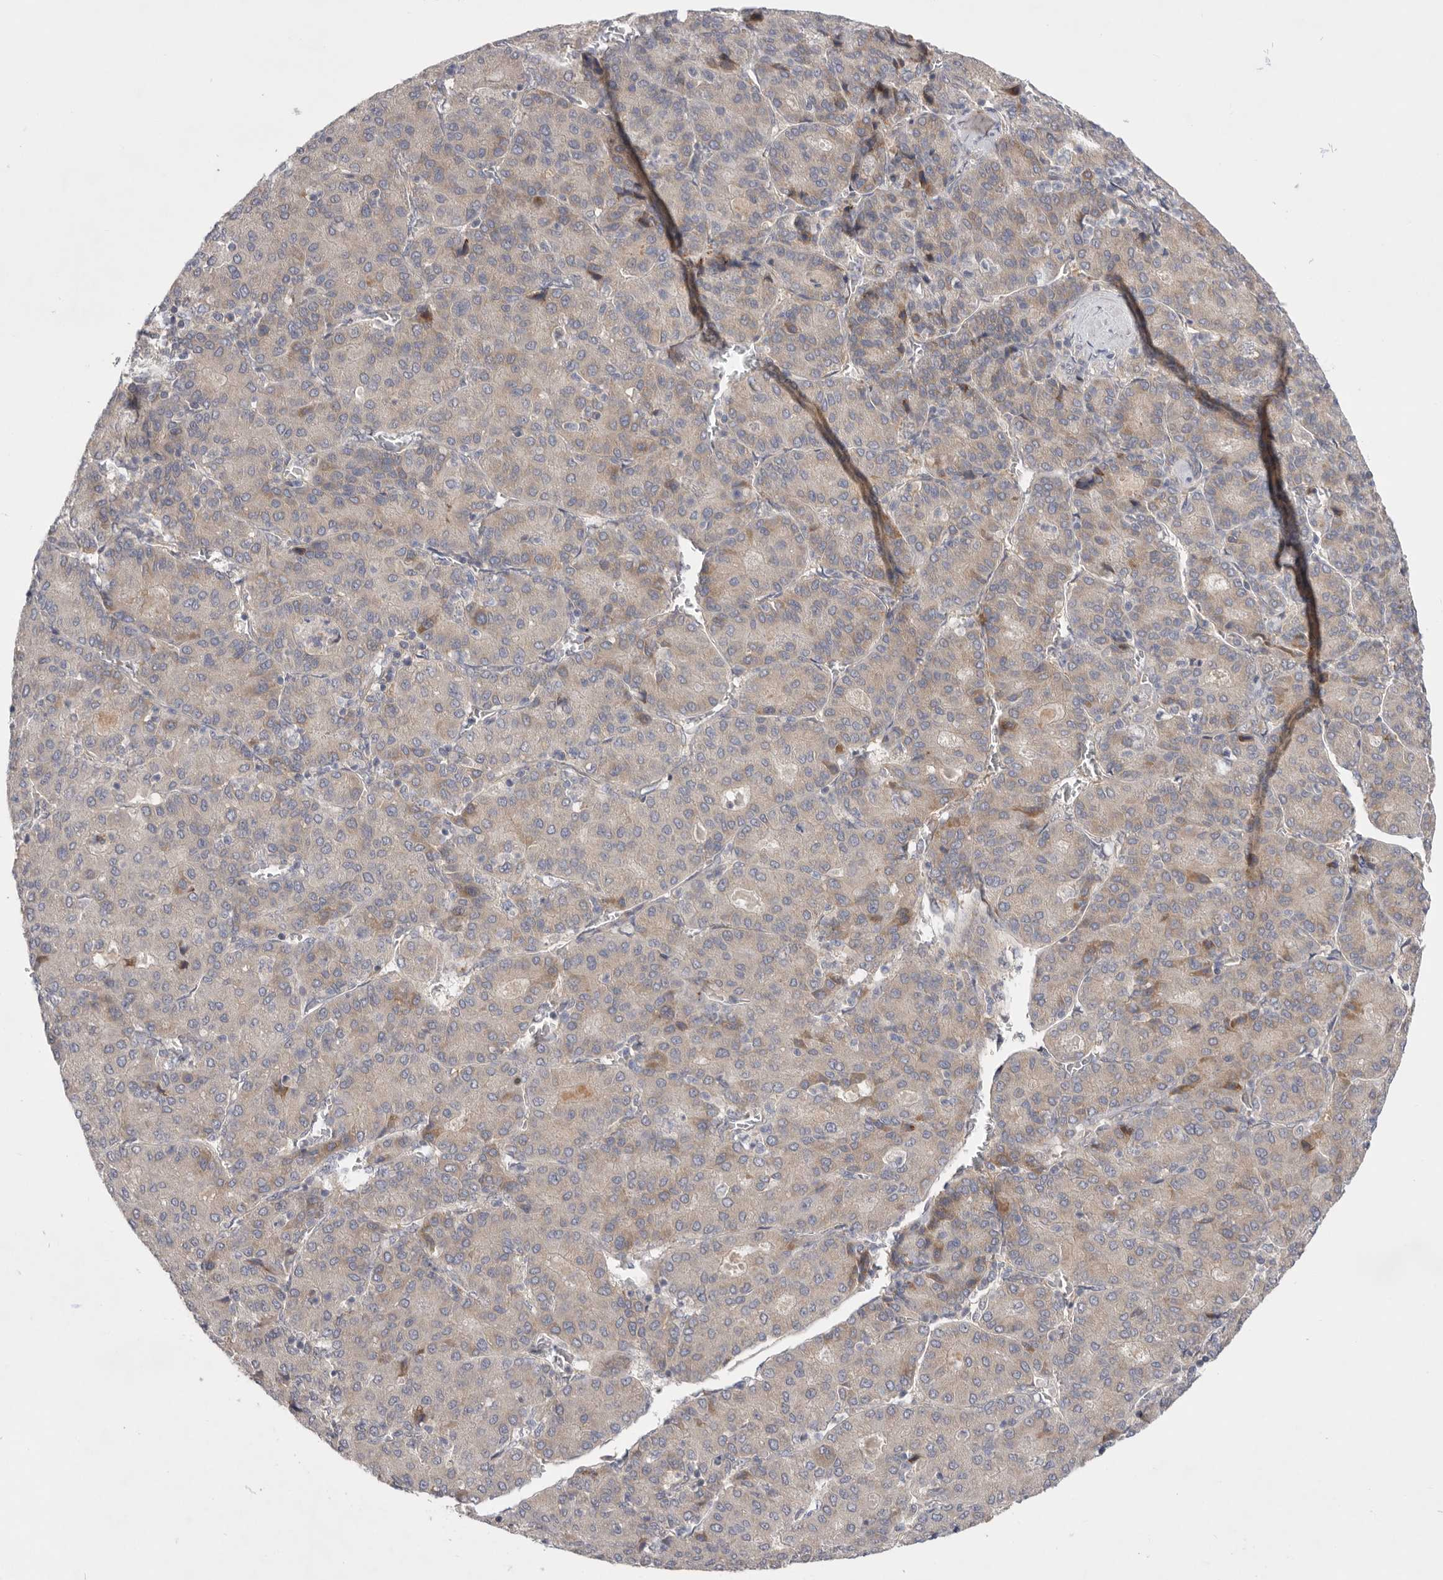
{"staining": {"intensity": "weak", "quantity": "25%-75%", "location": "cytoplasmic/membranous"}, "tissue": "liver cancer", "cell_type": "Tumor cells", "image_type": "cancer", "snomed": [{"axis": "morphology", "description": "Carcinoma, Hepatocellular, NOS"}, {"axis": "topography", "description": "Liver"}], "caption": "Protein expression analysis of human liver cancer reveals weak cytoplasmic/membranous staining in approximately 25%-75% of tumor cells. The staining is performed using DAB (3,3'-diaminobenzidine) brown chromogen to label protein expression. The nuclei are counter-stained blue using hematoxylin.", "gene": "MTFR1L", "patient": {"sex": "male", "age": 65}}